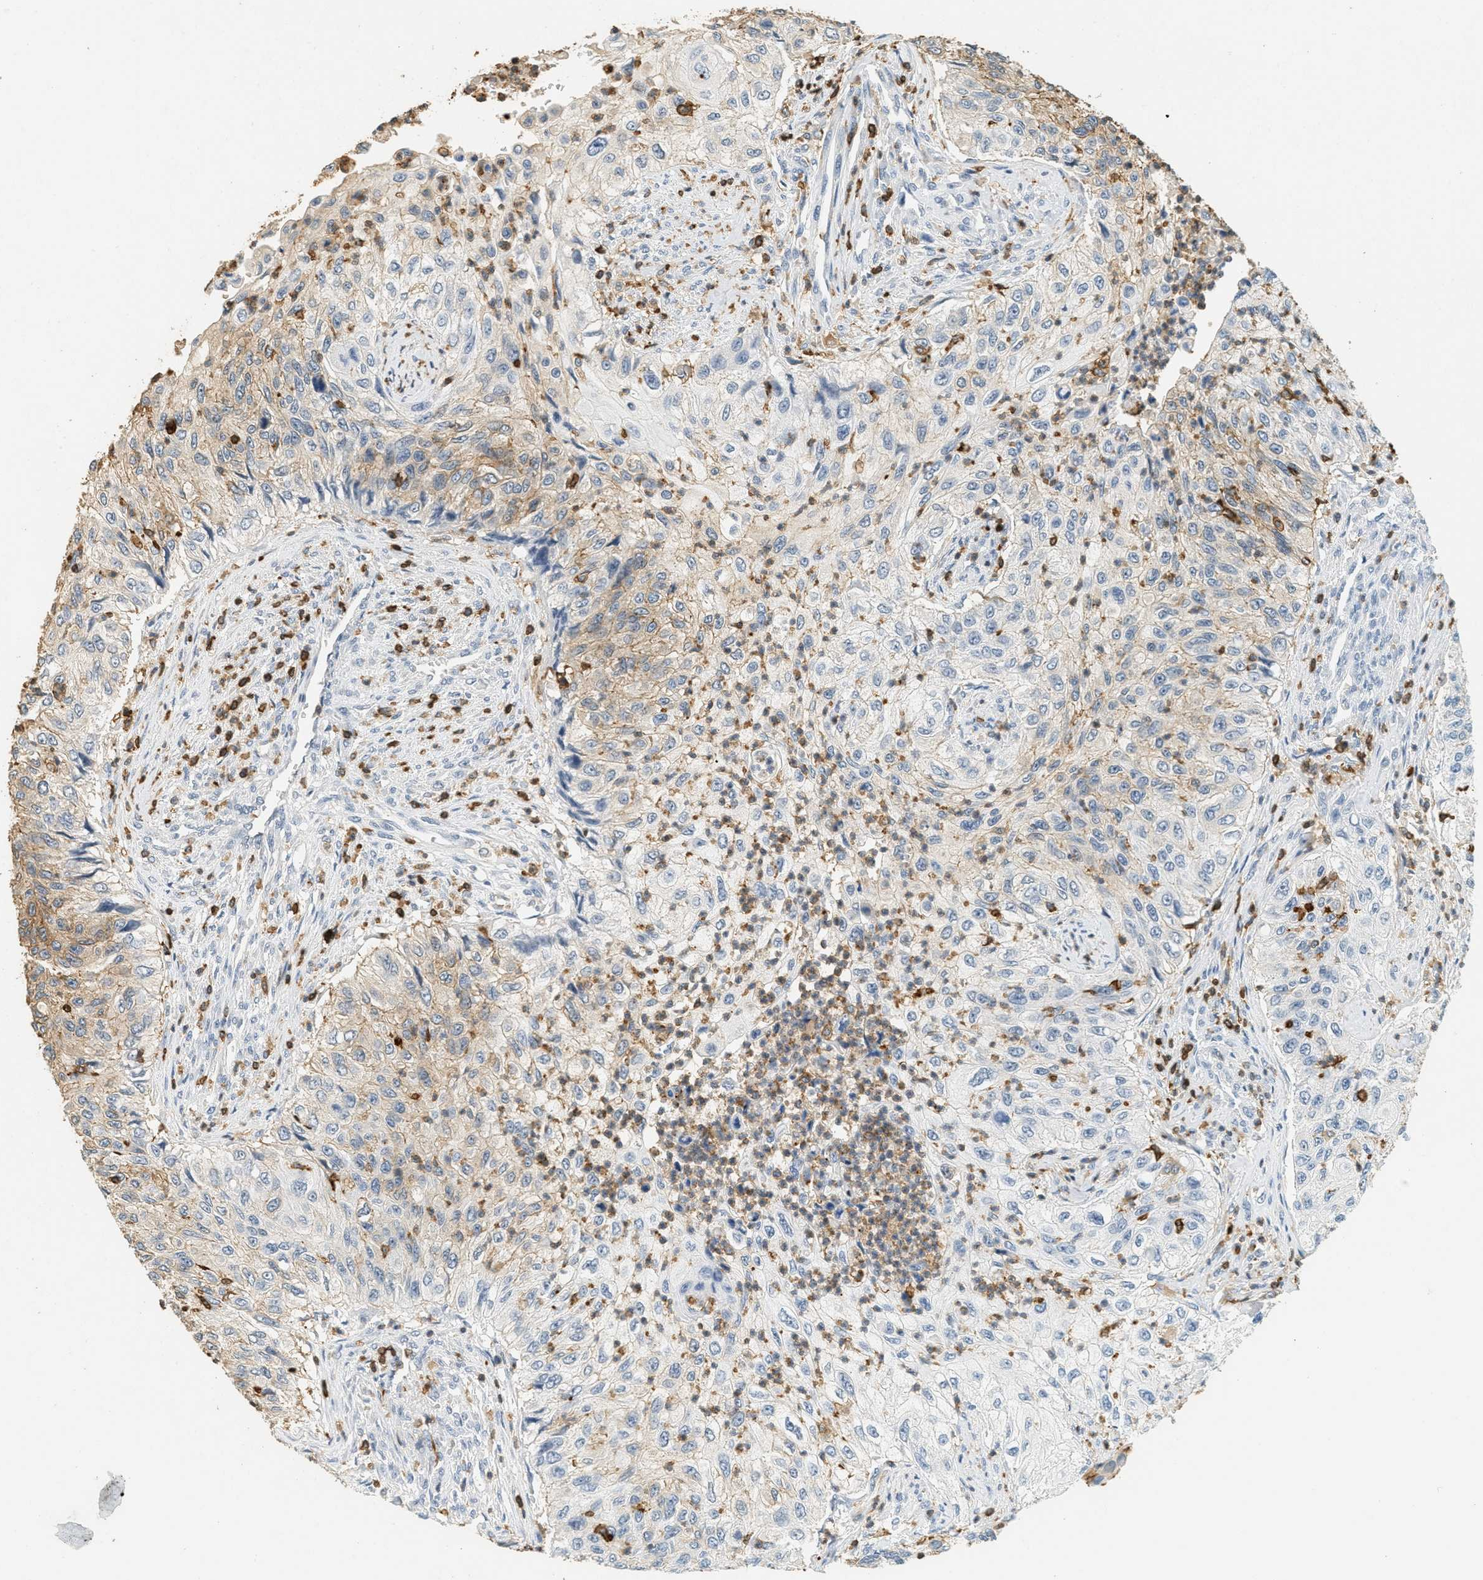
{"staining": {"intensity": "weak", "quantity": "25%-75%", "location": "cytoplasmic/membranous"}, "tissue": "urothelial cancer", "cell_type": "Tumor cells", "image_type": "cancer", "snomed": [{"axis": "morphology", "description": "Urothelial carcinoma, High grade"}, {"axis": "topography", "description": "Urinary bladder"}], "caption": "IHC (DAB) staining of human urothelial cancer shows weak cytoplasmic/membranous protein positivity in approximately 25%-75% of tumor cells.", "gene": "LSP1", "patient": {"sex": "female", "age": 60}}